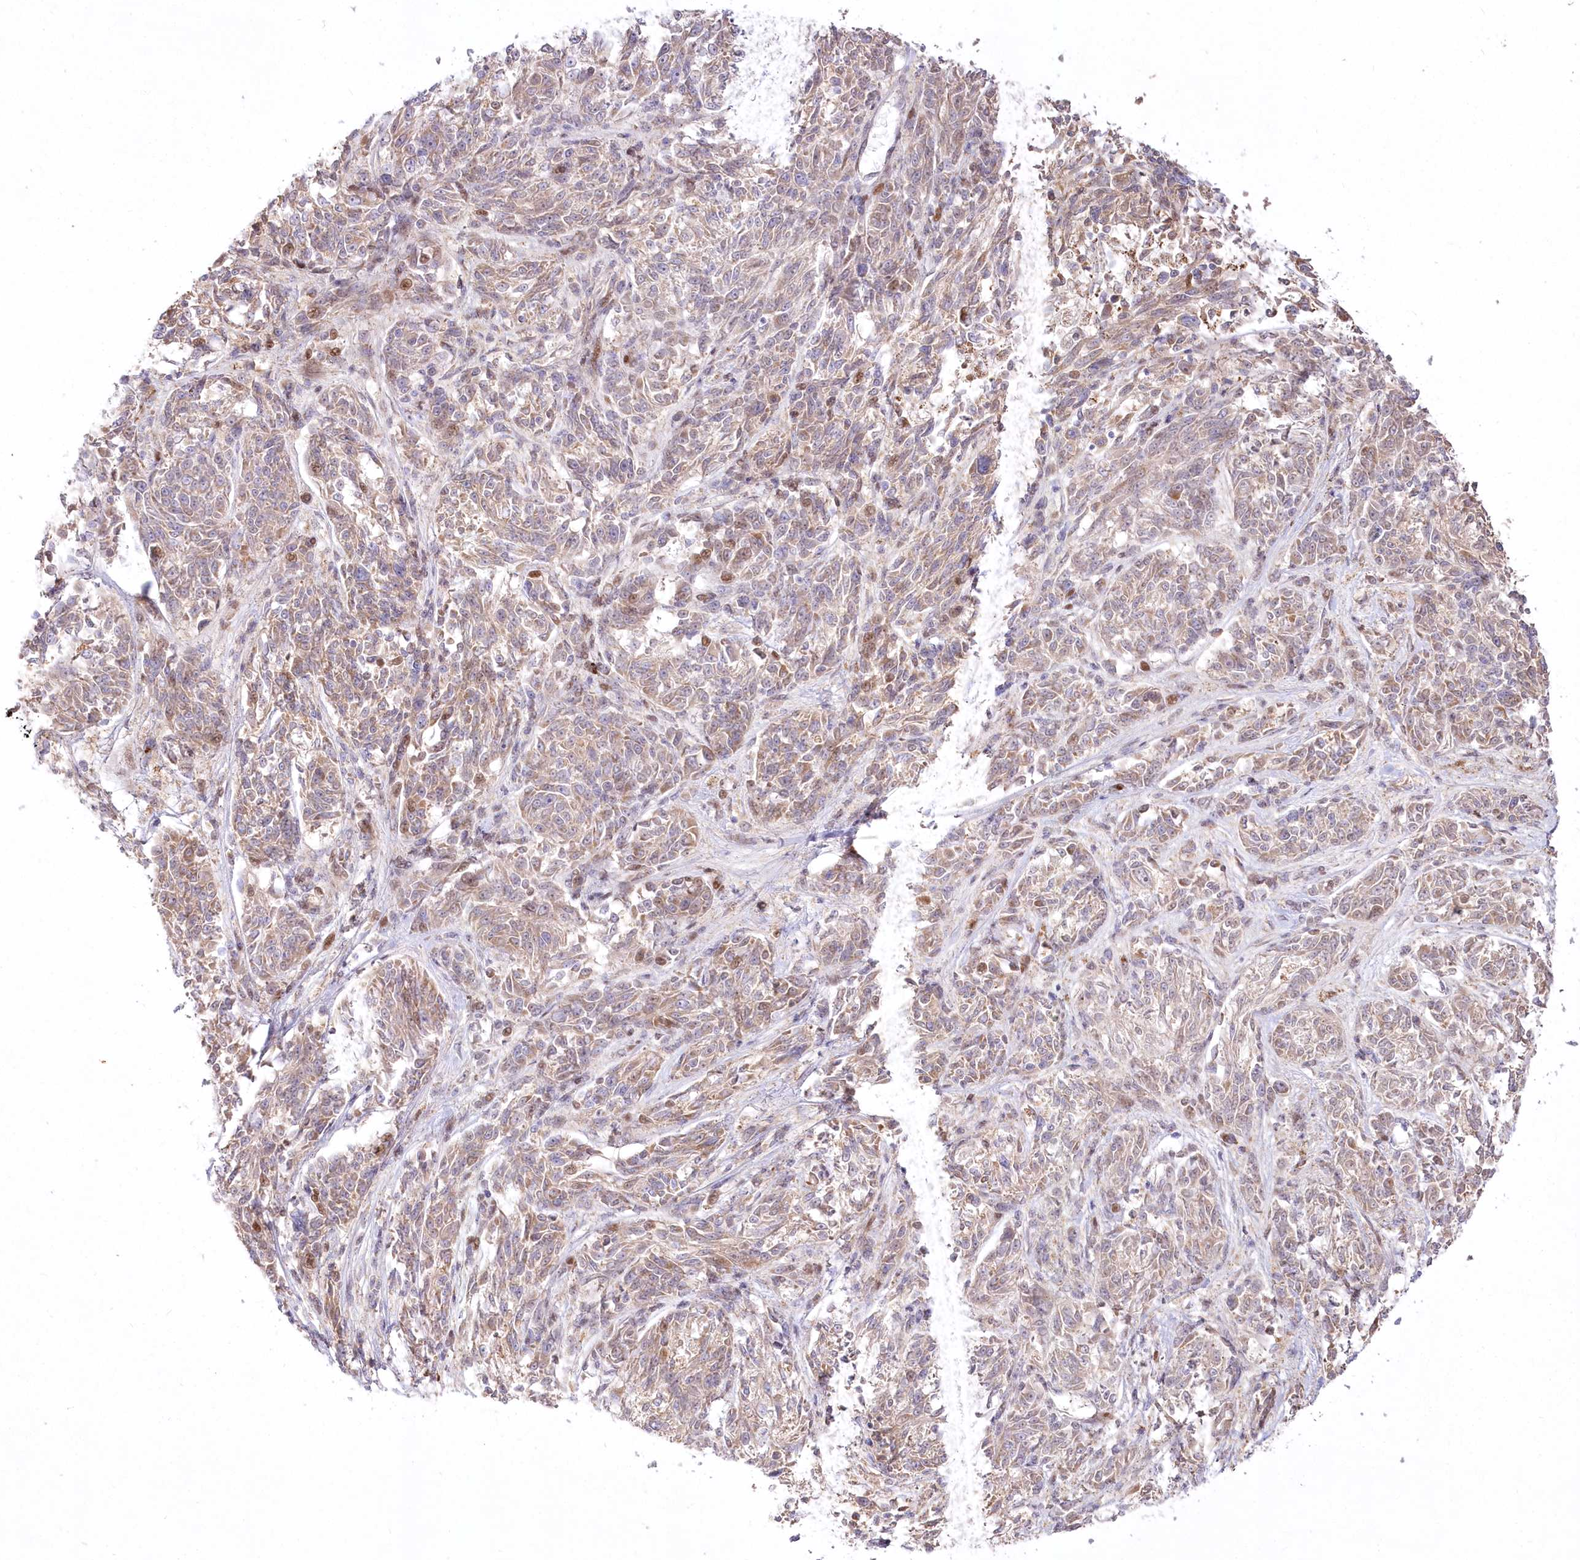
{"staining": {"intensity": "weak", "quantity": ">75%", "location": "cytoplasmic/membranous"}, "tissue": "melanoma", "cell_type": "Tumor cells", "image_type": "cancer", "snomed": [{"axis": "morphology", "description": "Malignant melanoma, NOS"}, {"axis": "topography", "description": "Skin"}], "caption": "Immunohistochemistry (IHC) image of neoplastic tissue: human melanoma stained using IHC exhibits low levels of weak protein expression localized specifically in the cytoplasmic/membranous of tumor cells, appearing as a cytoplasmic/membranous brown color.", "gene": "CEP164", "patient": {"sex": "male", "age": 53}}